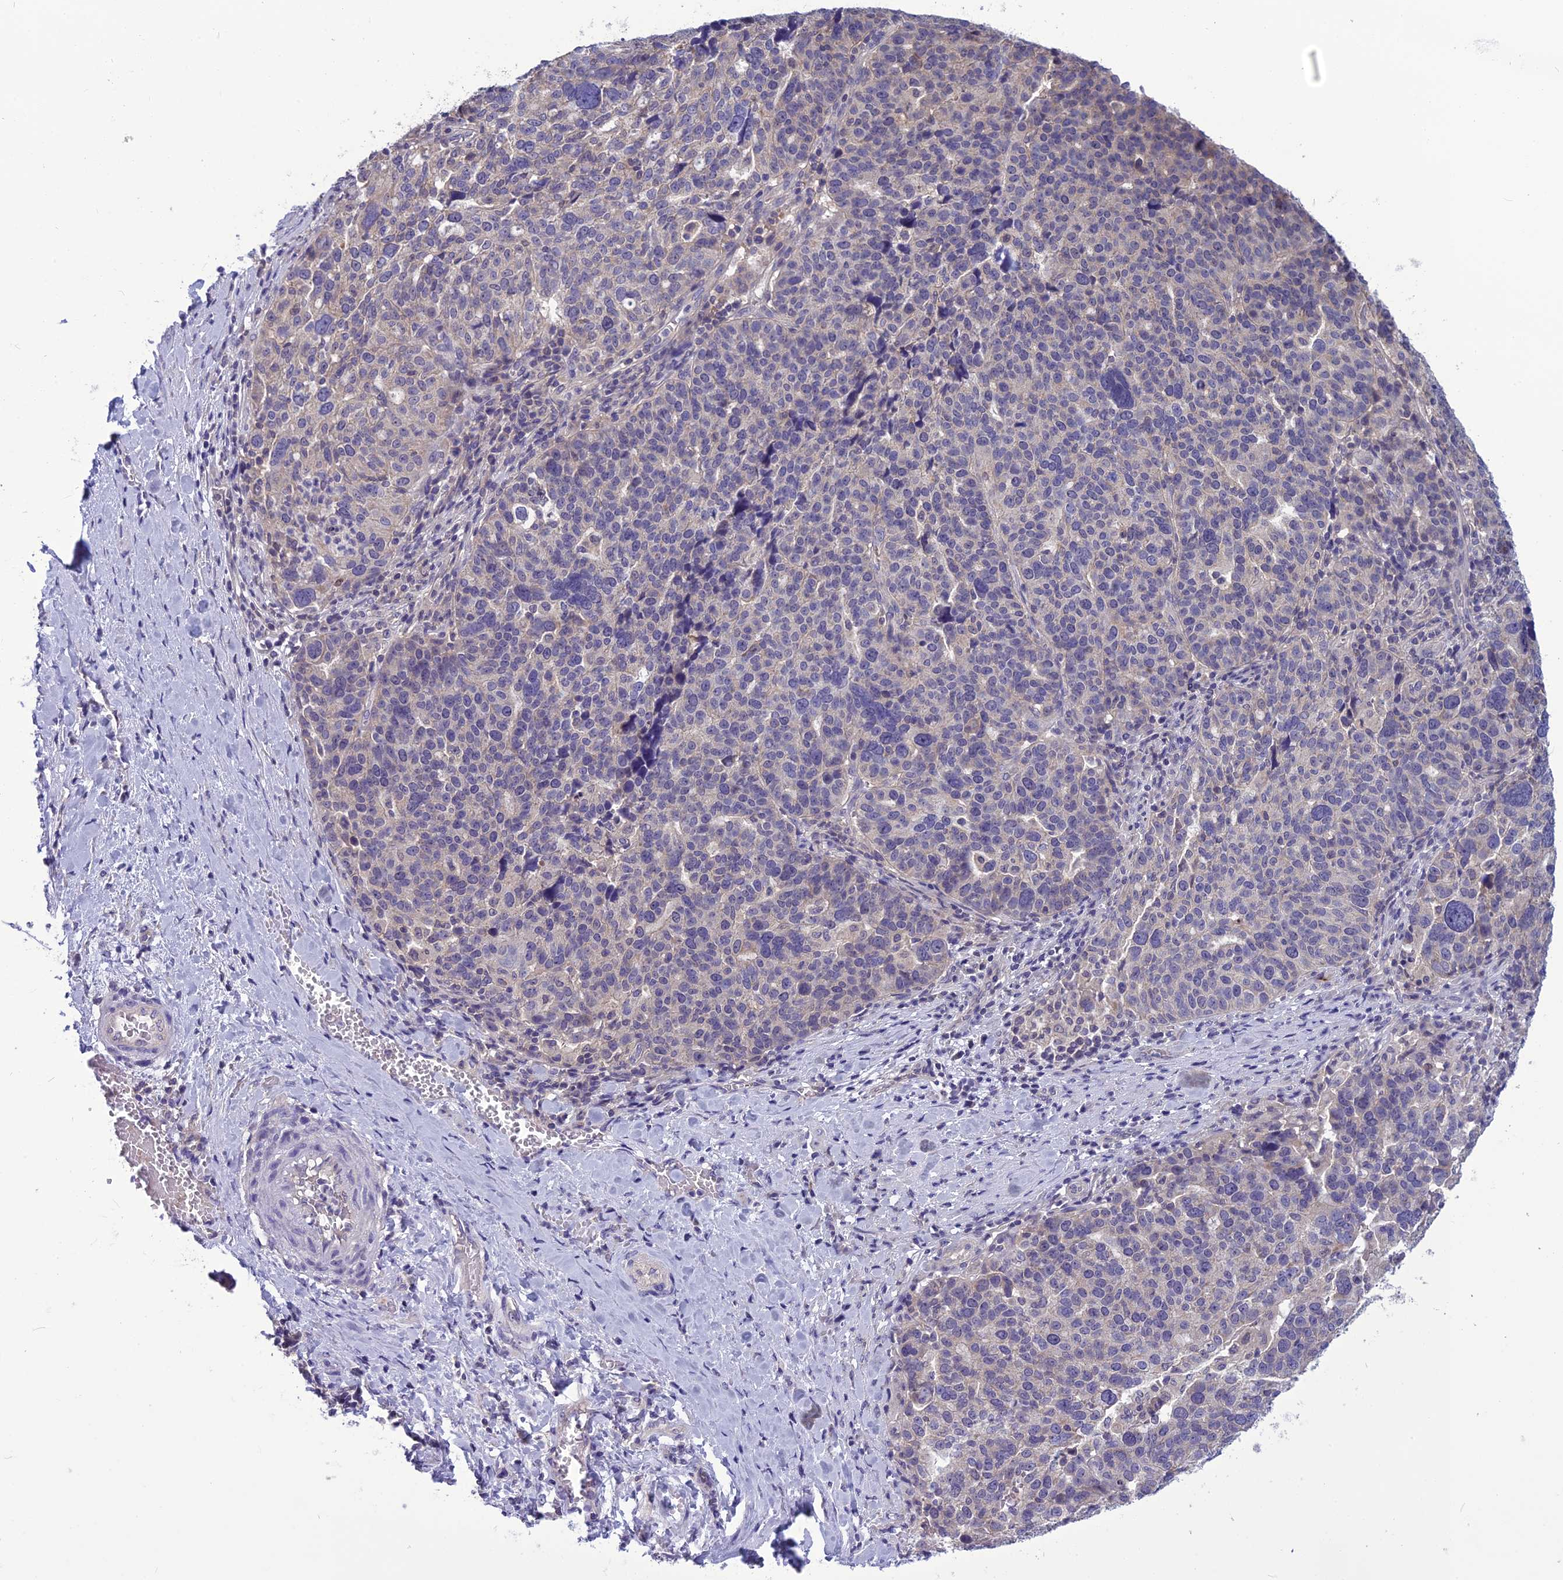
{"staining": {"intensity": "negative", "quantity": "none", "location": "none"}, "tissue": "ovarian cancer", "cell_type": "Tumor cells", "image_type": "cancer", "snomed": [{"axis": "morphology", "description": "Cystadenocarcinoma, serous, NOS"}, {"axis": "topography", "description": "Ovary"}], "caption": "Protein analysis of ovarian serous cystadenocarcinoma demonstrates no significant expression in tumor cells.", "gene": "PSMF1", "patient": {"sex": "female", "age": 59}}